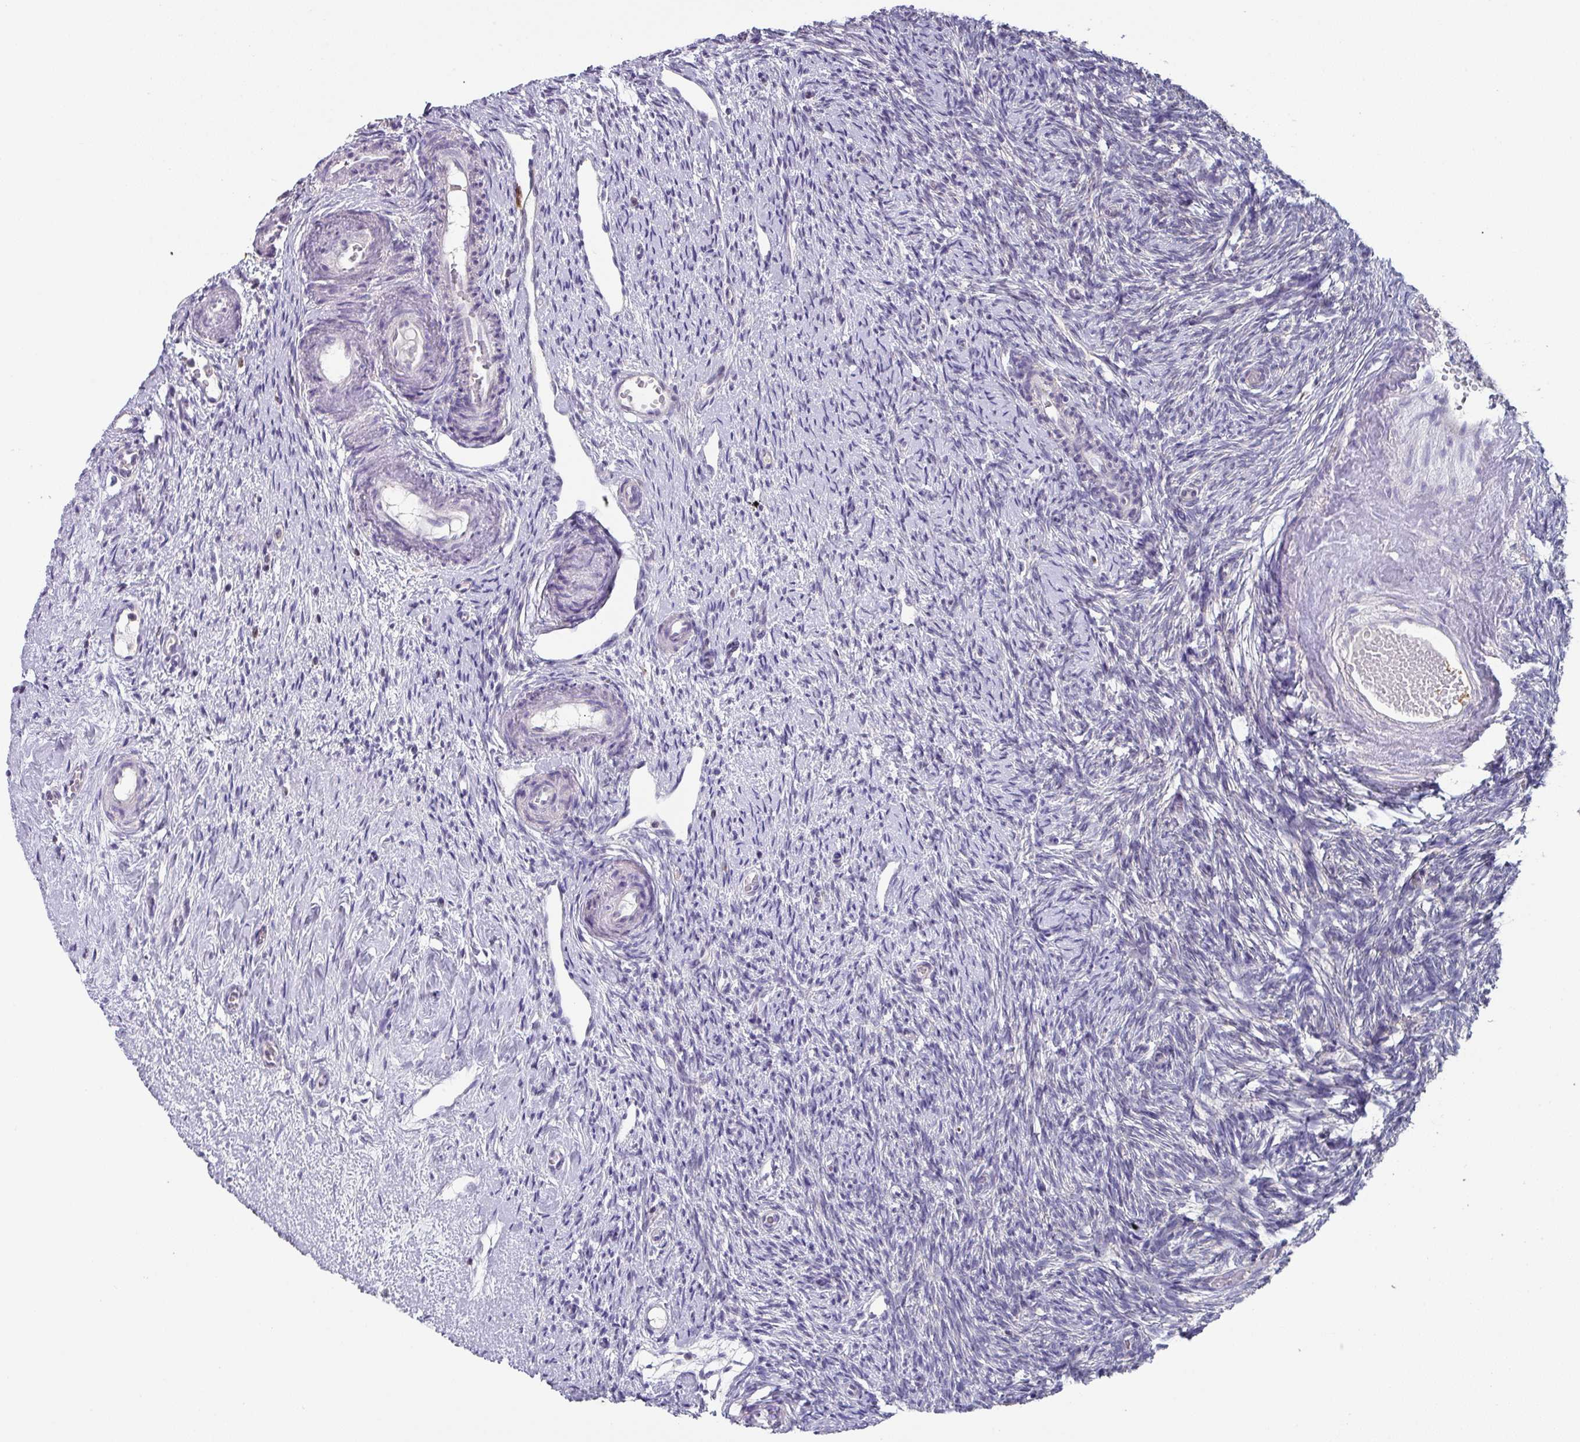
{"staining": {"intensity": "negative", "quantity": "none", "location": "none"}, "tissue": "ovary", "cell_type": "Follicle cells", "image_type": "normal", "snomed": [{"axis": "morphology", "description": "Normal tissue, NOS"}, {"axis": "topography", "description": "Ovary"}], "caption": "The micrograph displays no staining of follicle cells in normal ovary.", "gene": "DCAF12L1", "patient": {"sex": "female", "age": 51}}